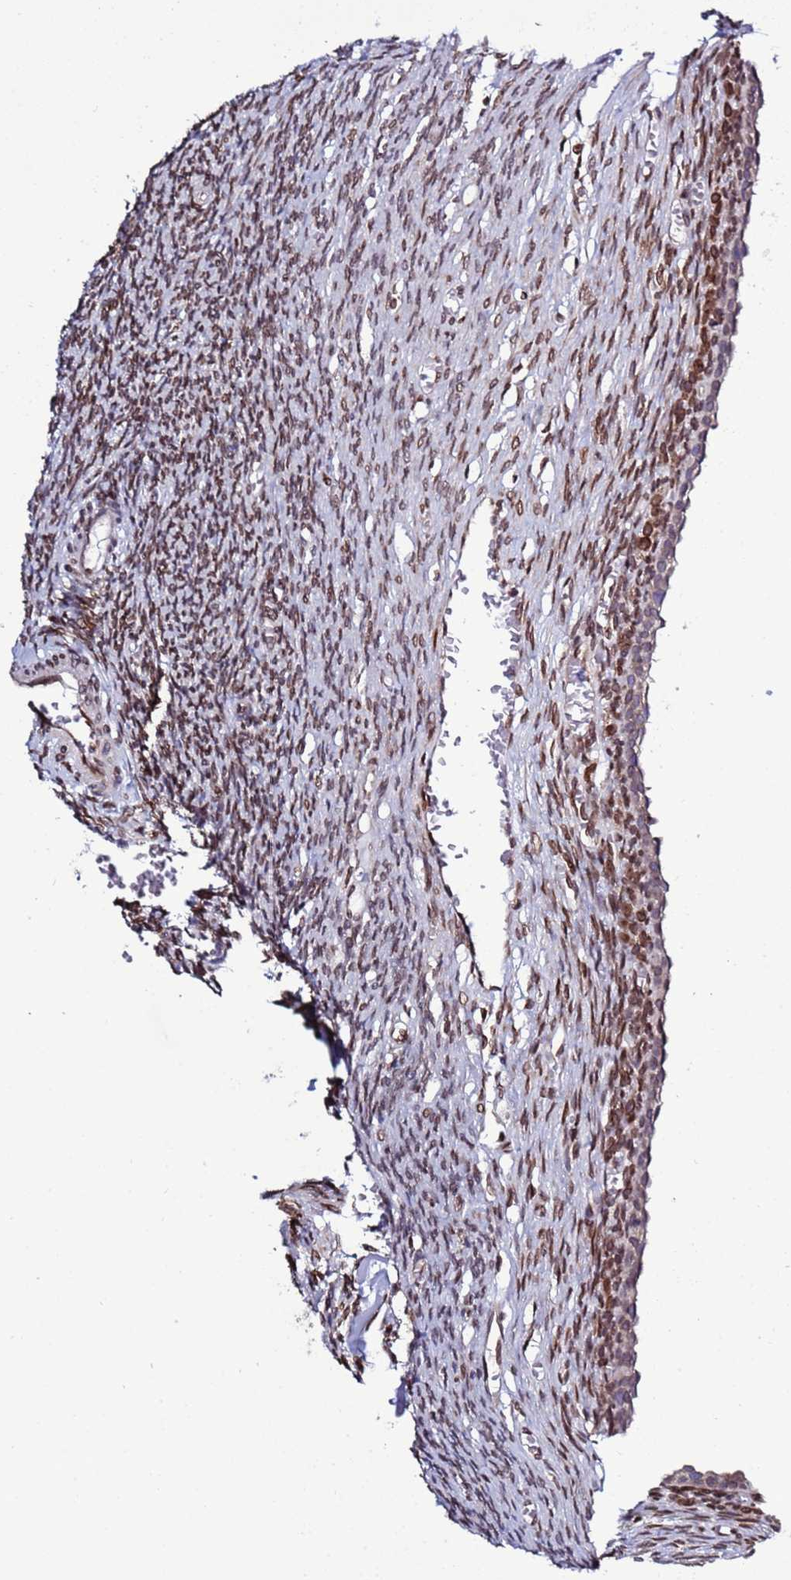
{"staining": {"intensity": "moderate", "quantity": ">75%", "location": "nuclear"}, "tissue": "ovary", "cell_type": "Ovarian stroma cells", "image_type": "normal", "snomed": [{"axis": "morphology", "description": "Normal tissue, NOS"}, {"axis": "topography", "description": "Ovary"}], "caption": "This is a photomicrograph of immunohistochemistry staining of unremarkable ovary, which shows moderate staining in the nuclear of ovarian stroma cells.", "gene": "TOR1AIP1", "patient": {"sex": "female", "age": 27}}